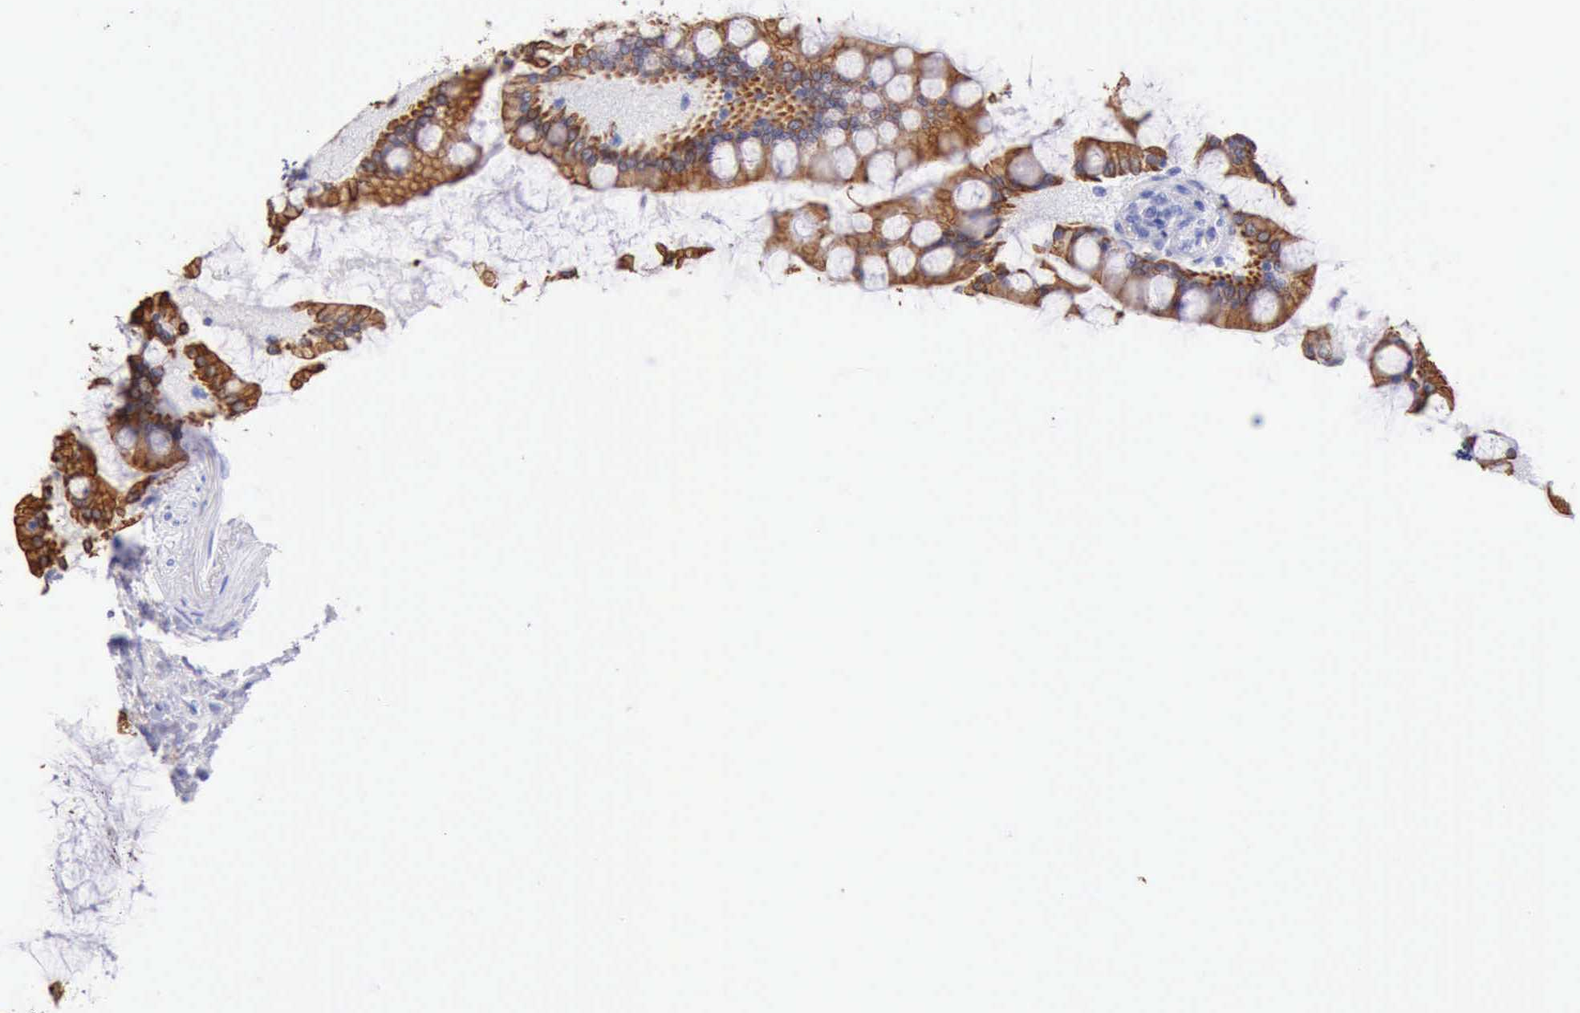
{"staining": {"intensity": "strong", "quantity": ">75%", "location": "cytoplasmic/membranous"}, "tissue": "gallbladder", "cell_type": "Glandular cells", "image_type": "normal", "snomed": [{"axis": "morphology", "description": "Normal tissue, NOS"}, {"axis": "morphology", "description": "Inflammation, NOS"}, {"axis": "topography", "description": "Gallbladder"}], "caption": "Strong cytoplasmic/membranous staining is seen in about >75% of glandular cells in unremarkable gallbladder.", "gene": "KRT8", "patient": {"sex": "male", "age": 66}}